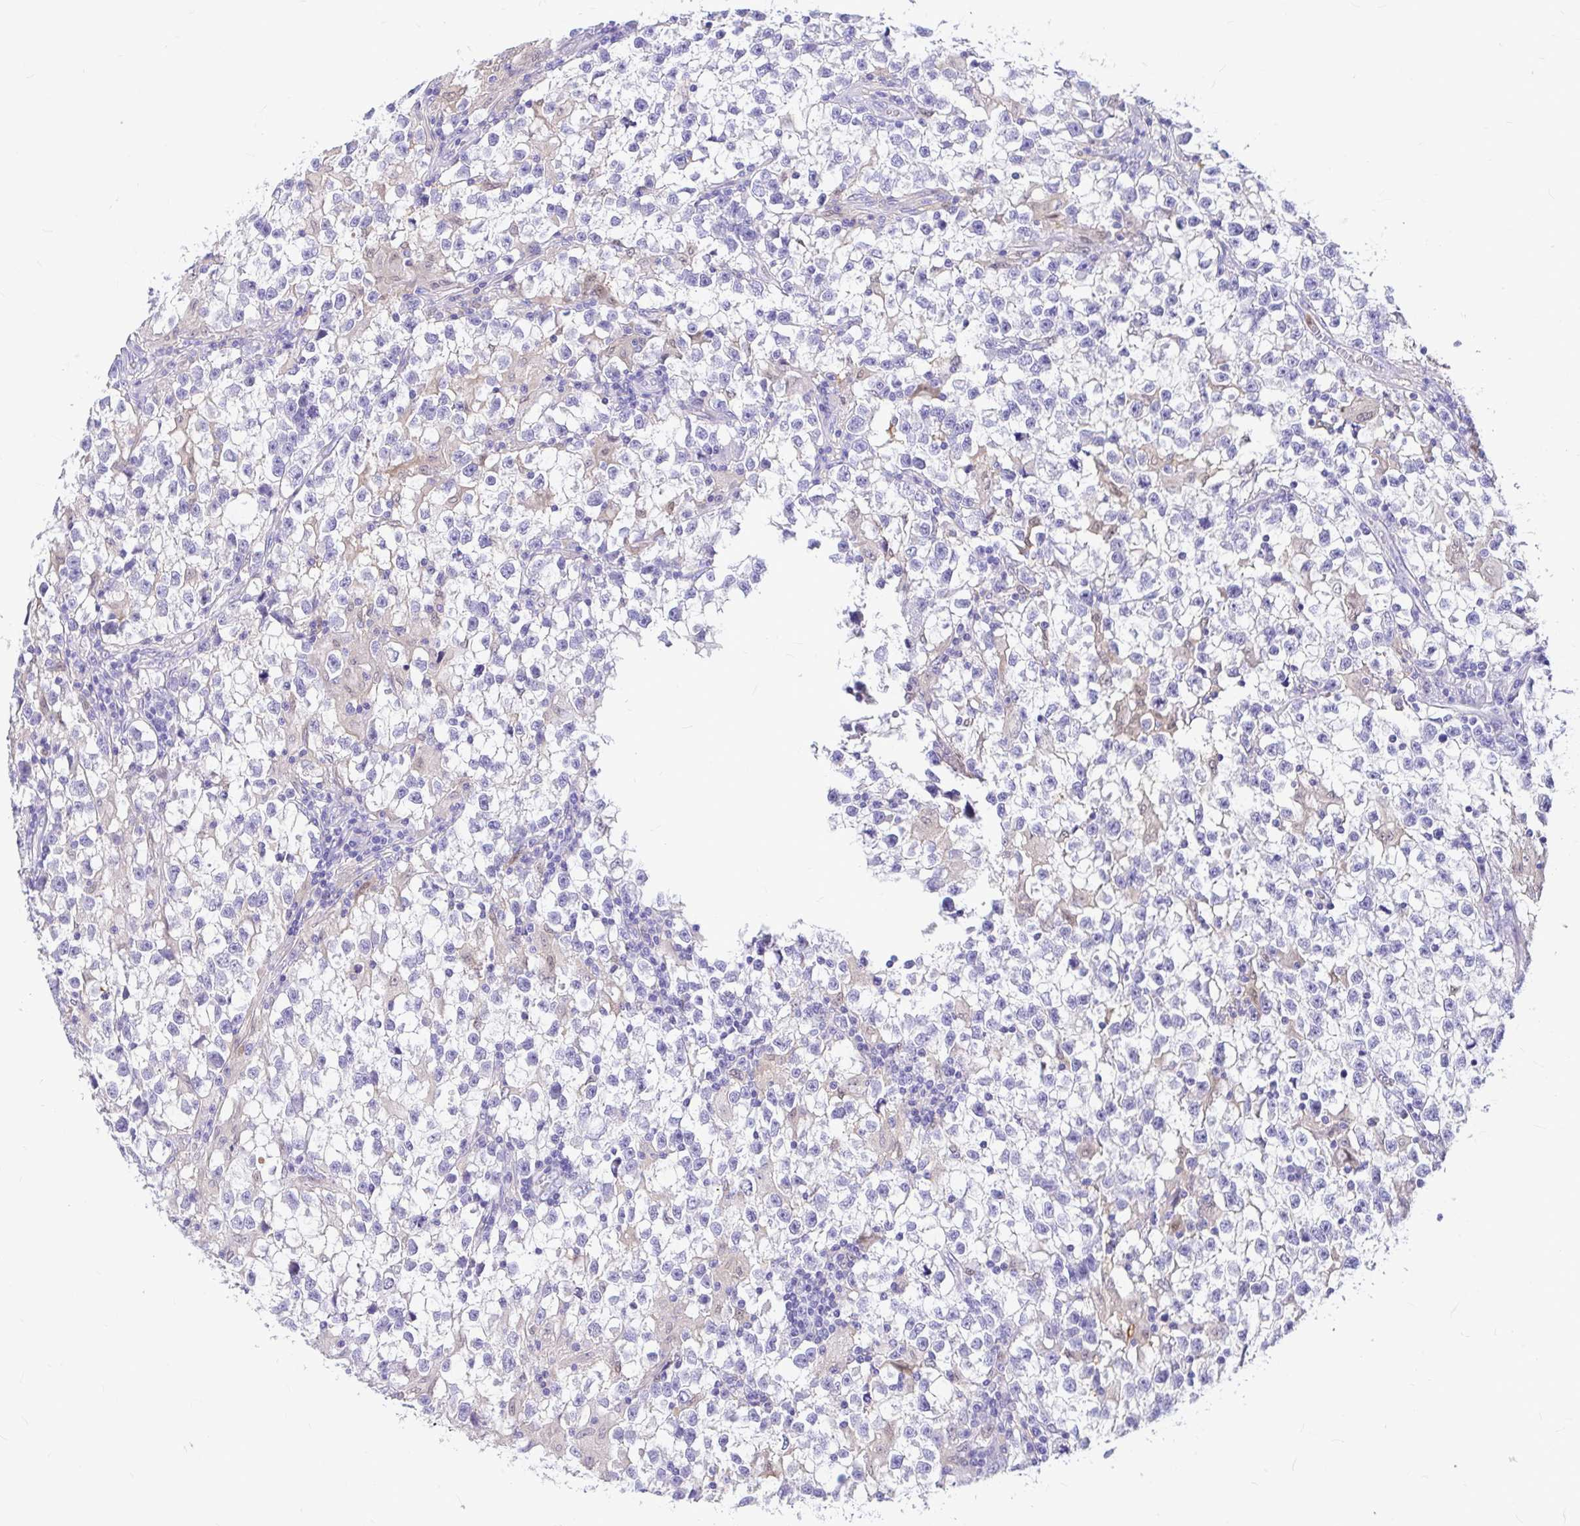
{"staining": {"intensity": "negative", "quantity": "none", "location": "none"}, "tissue": "testis cancer", "cell_type": "Tumor cells", "image_type": "cancer", "snomed": [{"axis": "morphology", "description": "Seminoma, NOS"}, {"axis": "topography", "description": "Testis"}], "caption": "The immunohistochemistry (IHC) image has no significant positivity in tumor cells of testis cancer (seminoma) tissue.", "gene": "CLEC1B", "patient": {"sex": "male", "age": 31}}